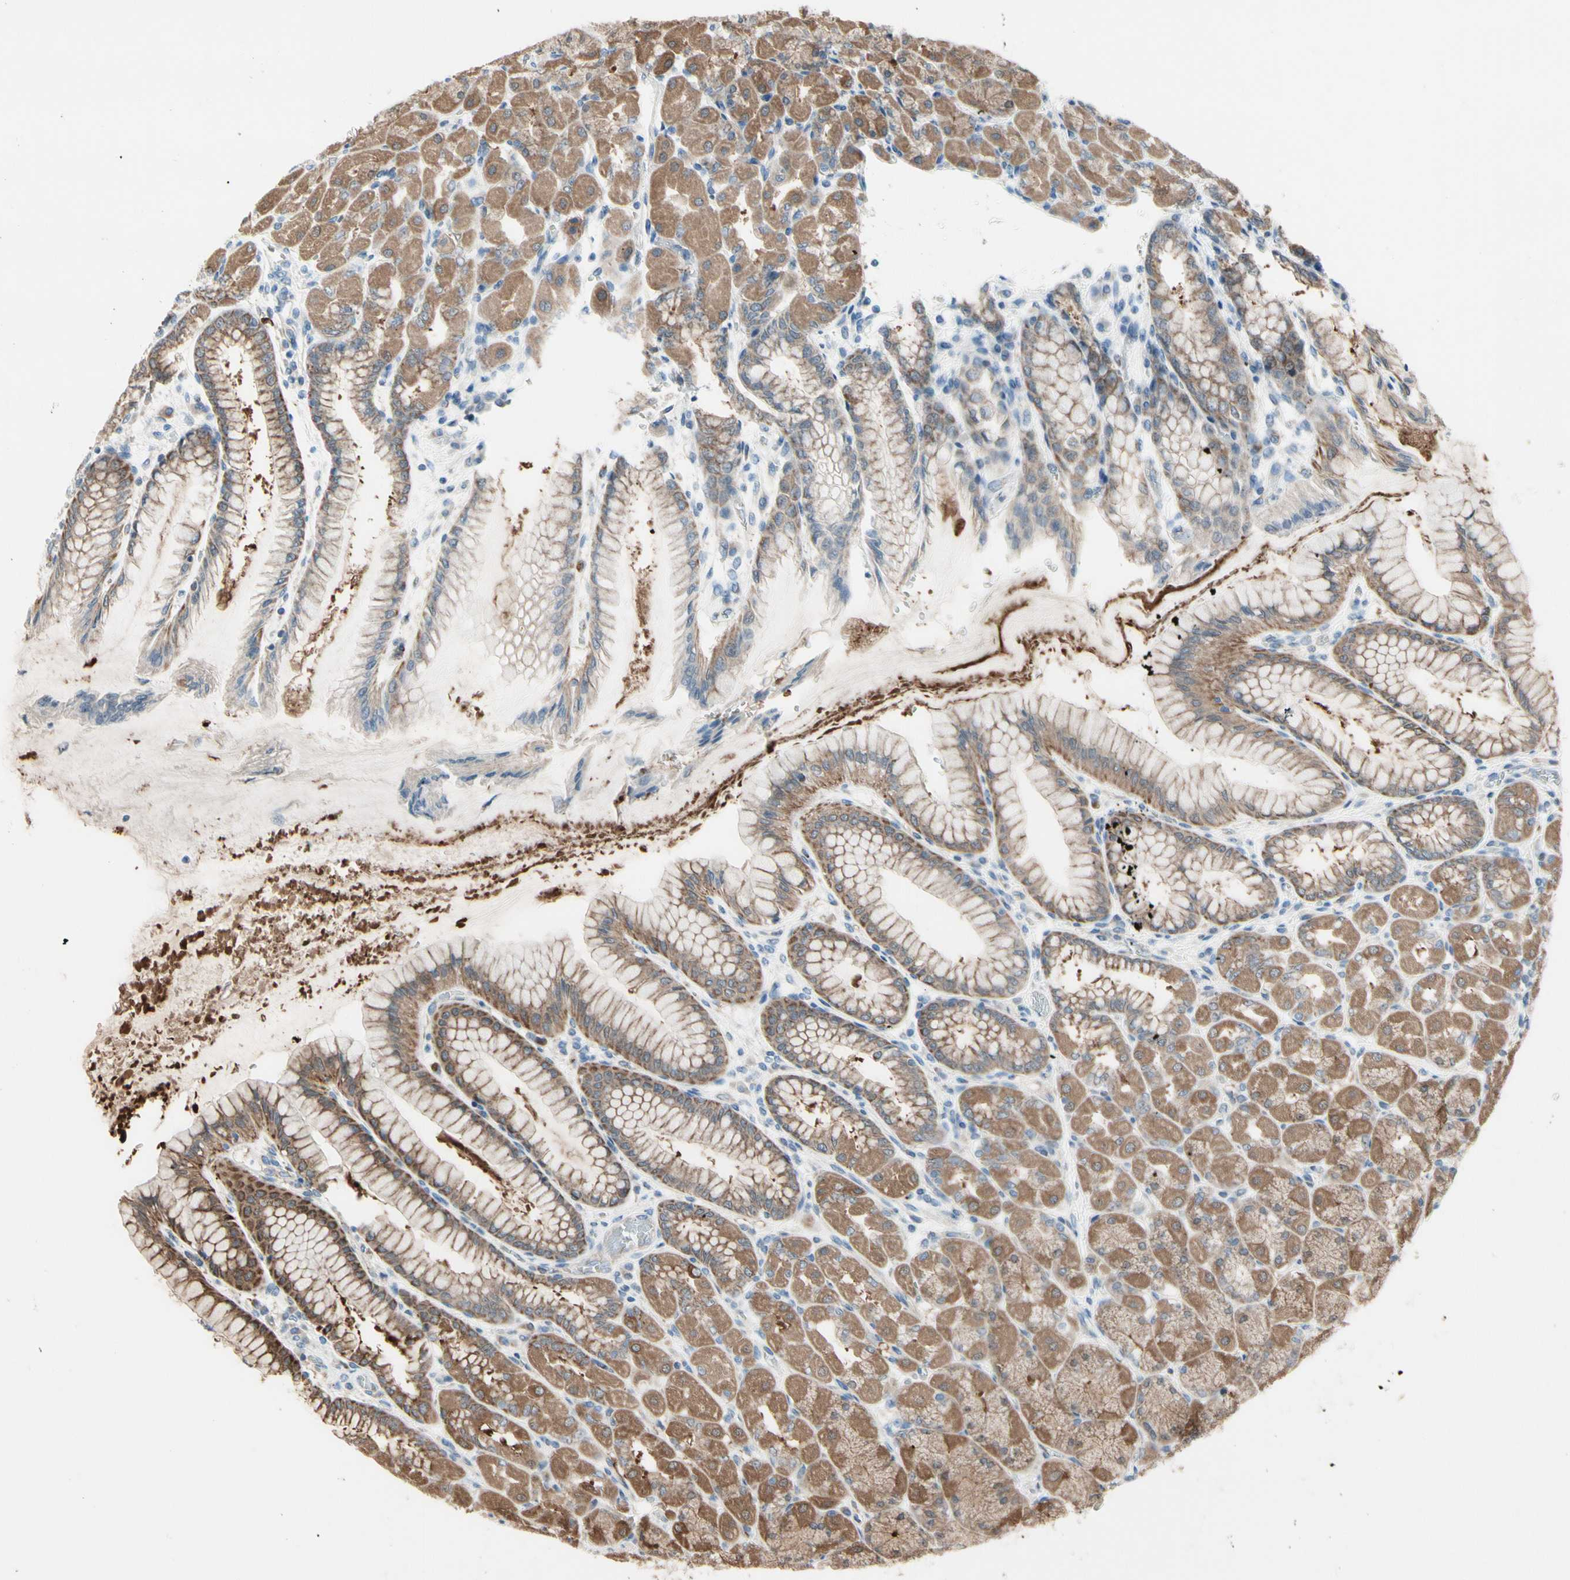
{"staining": {"intensity": "moderate", "quantity": ">75%", "location": "cytoplasmic/membranous"}, "tissue": "stomach", "cell_type": "Glandular cells", "image_type": "normal", "snomed": [{"axis": "morphology", "description": "Normal tissue, NOS"}, {"axis": "topography", "description": "Stomach, upper"}], "caption": "DAB (3,3'-diaminobenzidine) immunohistochemical staining of normal human stomach shows moderate cytoplasmic/membranous protein staining in about >75% of glandular cells. The protein of interest is shown in brown color, while the nuclei are stained blue.", "gene": "CPT1A", "patient": {"sex": "female", "age": 56}}